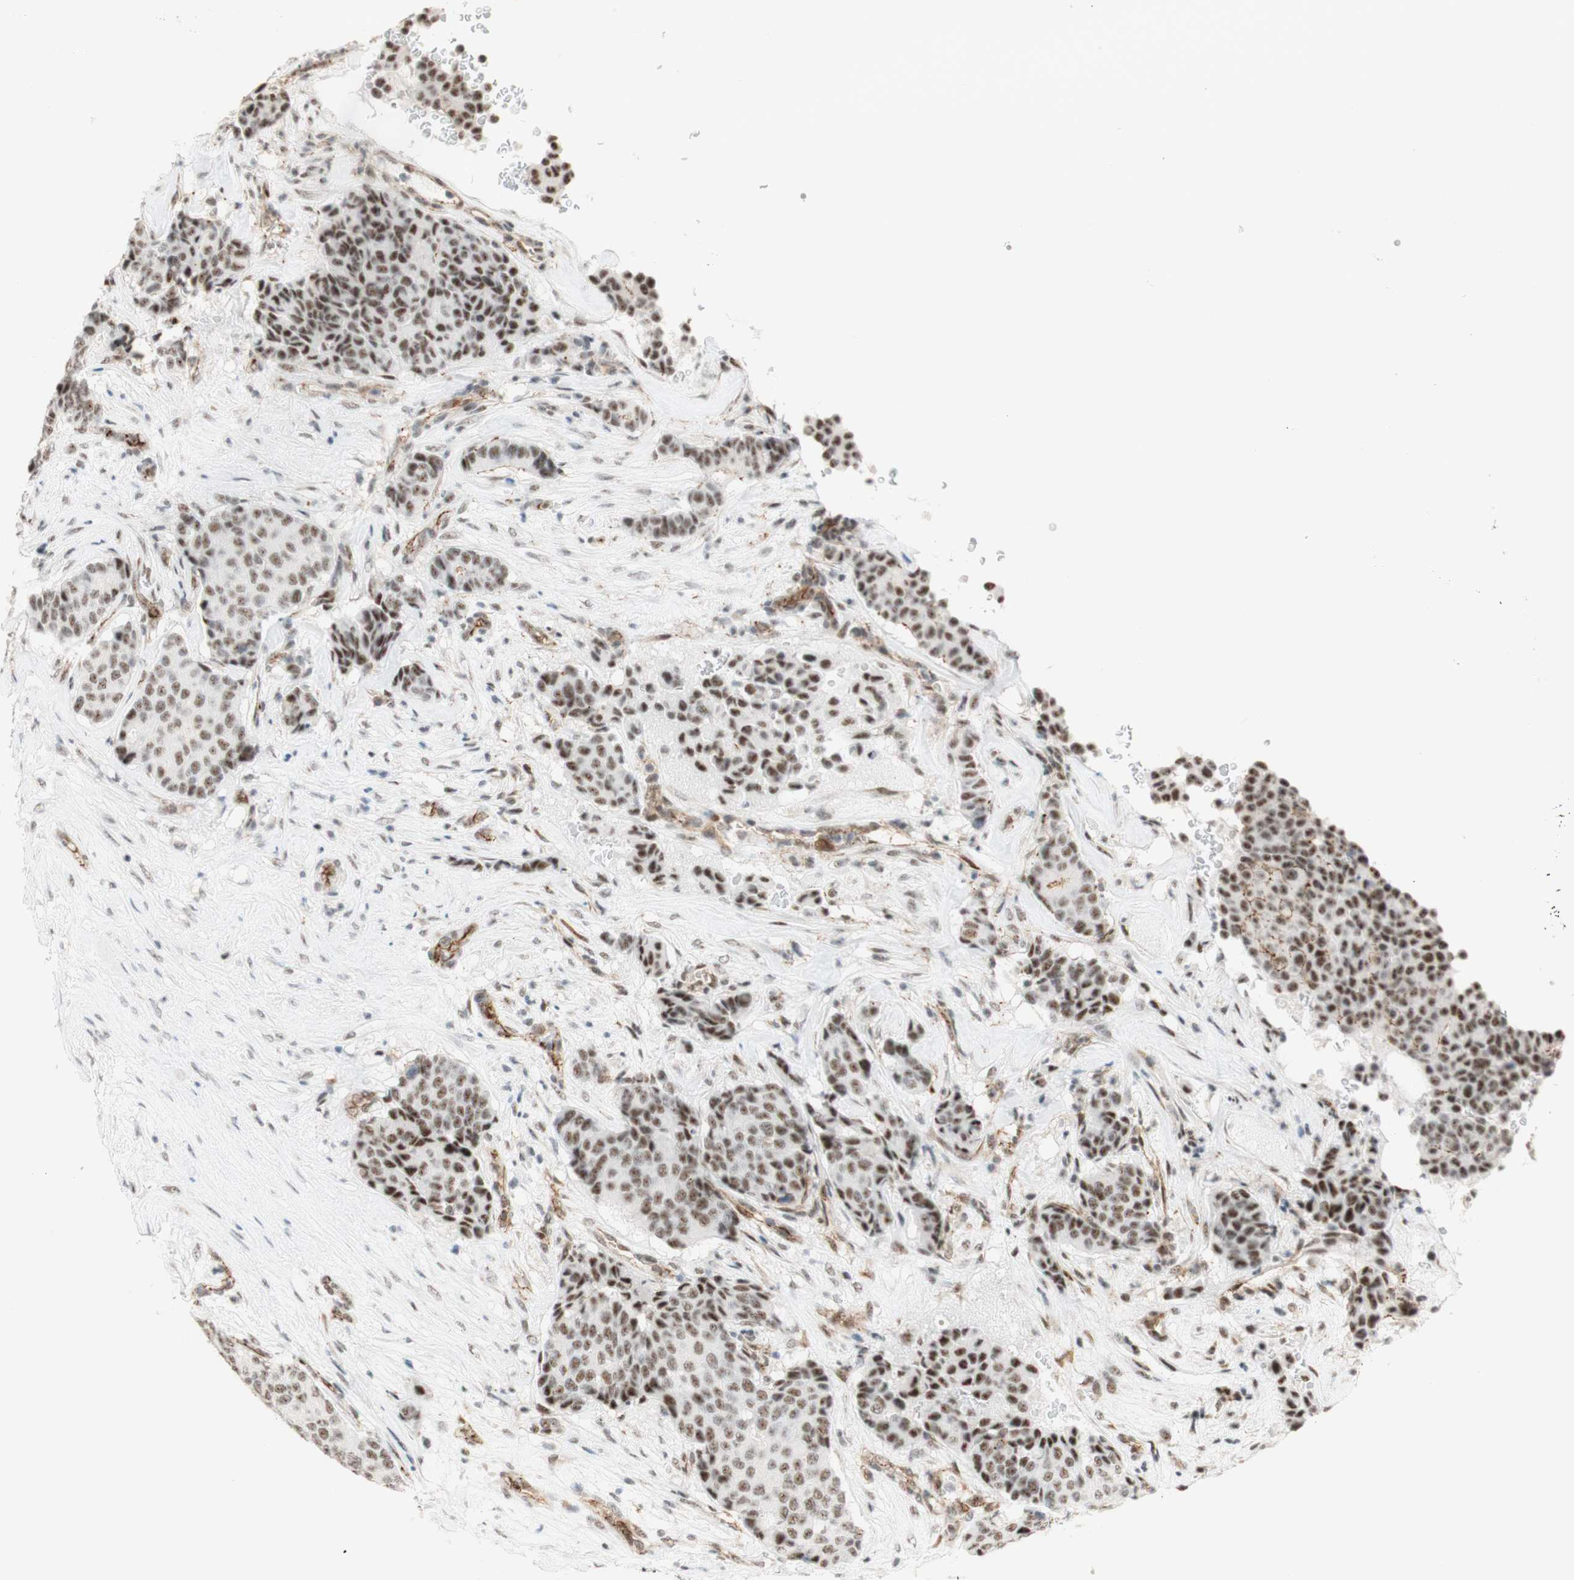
{"staining": {"intensity": "moderate", "quantity": ">75%", "location": "nuclear"}, "tissue": "breast cancer", "cell_type": "Tumor cells", "image_type": "cancer", "snomed": [{"axis": "morphology", "description": "Duct carcinoma"}, {"axis": "topography", "description": "Breast"}], "caption": "Intraductal carcinoma (breast) stained with DAB immunohistochemistry shows medium levels of moderate nuclear positivity in approximately >75% of tumor cells.", "gene": "SAP18", "patient": {"sex": "female", "age": 75}}